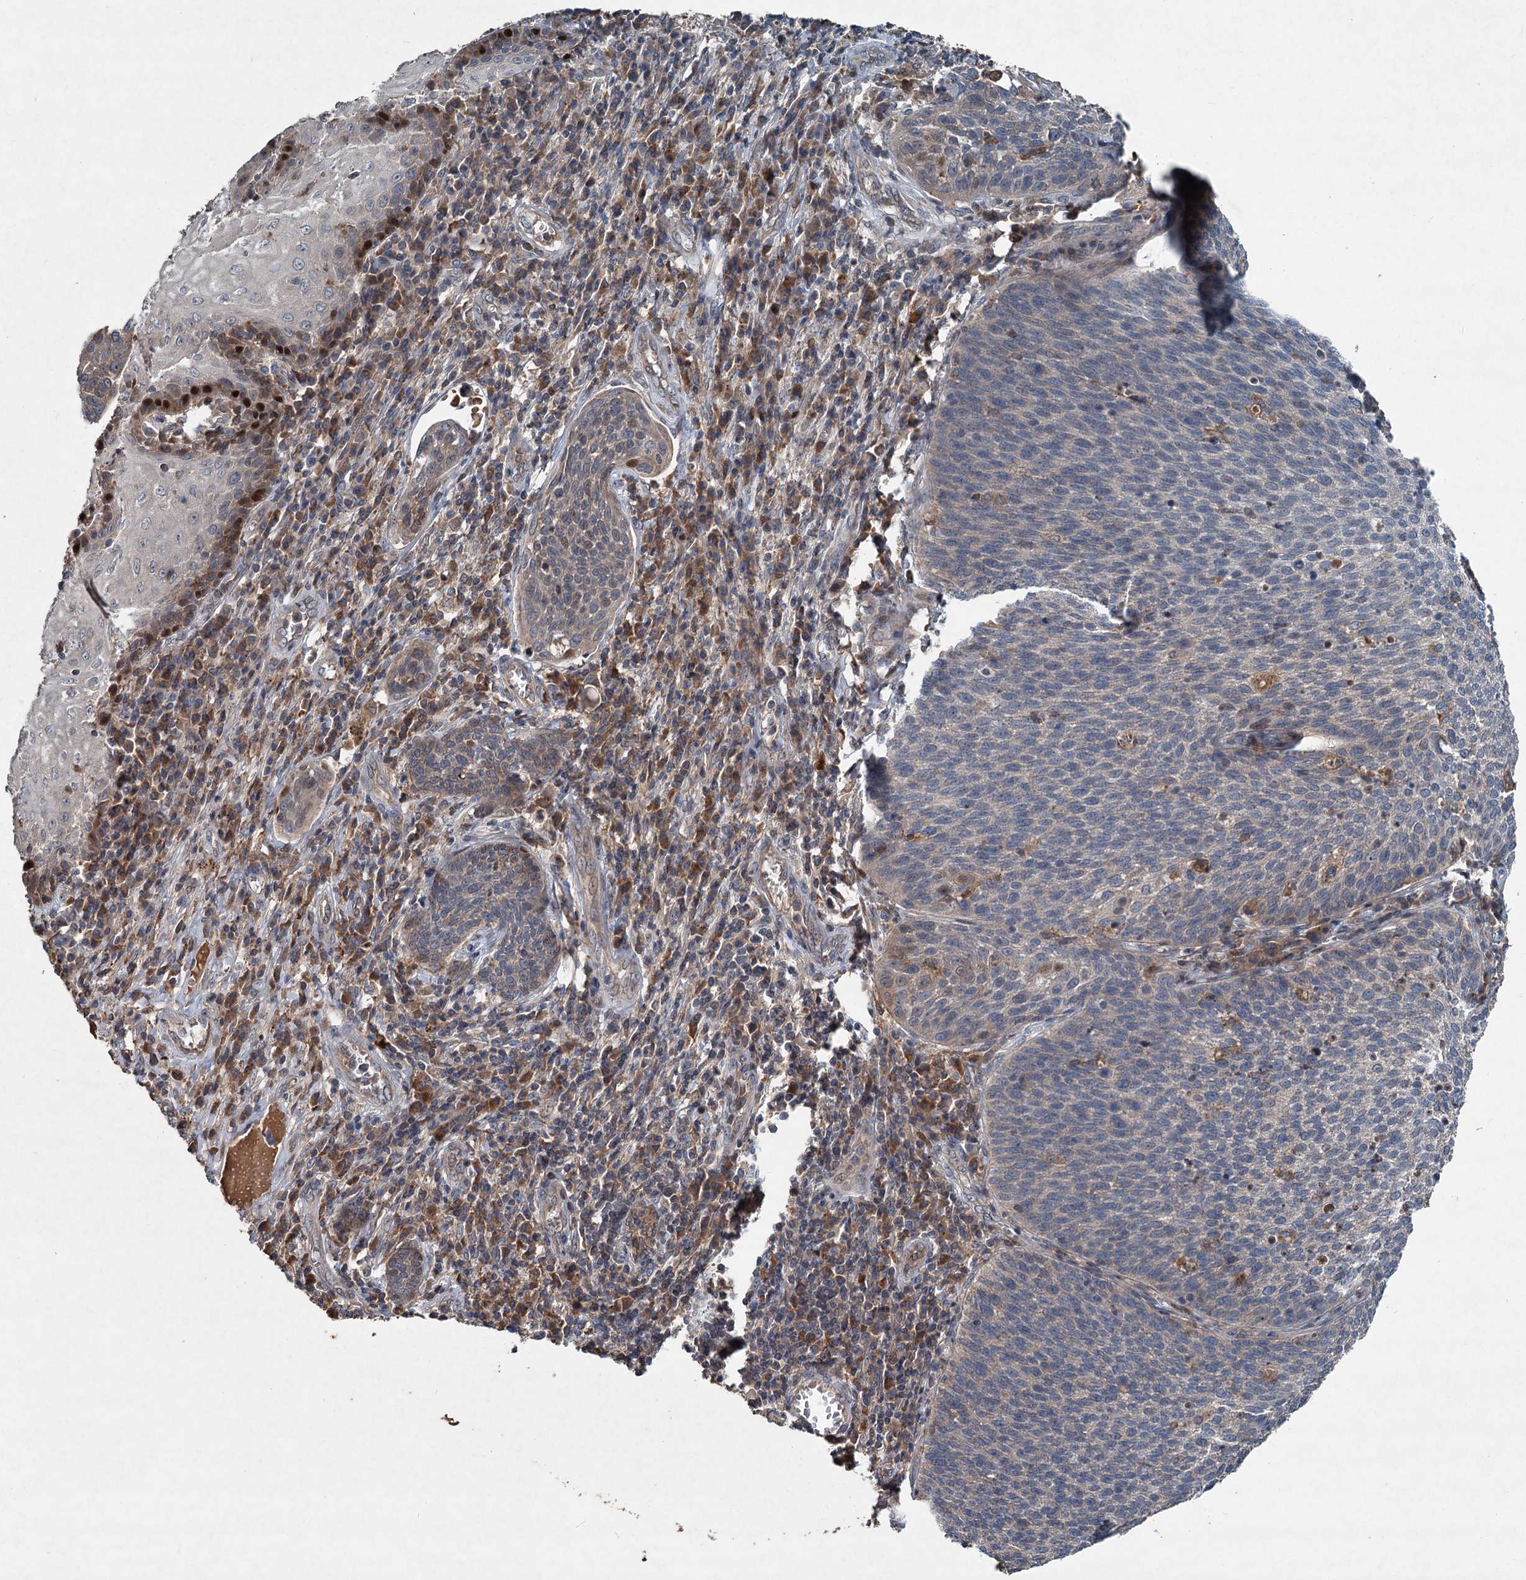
{"staining": {"intensity": "negative", "quantity": "none", "location": "none"}, "tissue": "cervical cancer", "cell_type": "Tumor cells", "image_type": "cancer", "snomed": [{"axis": "morphology", "description": "Squamous cell carcinoma, NOS"}, {"axis": "topography", "description": "Cervix"}], "caption": "Immunohistochemistry (IHC) micrograph of neoplastic tissue: human cervical squamous cell carcinoma stained with DAB exhibits no significant protein positivity in tumor cells.", "gene": "TAPBPL", "patient": {"sex": "female", "age": 34}}